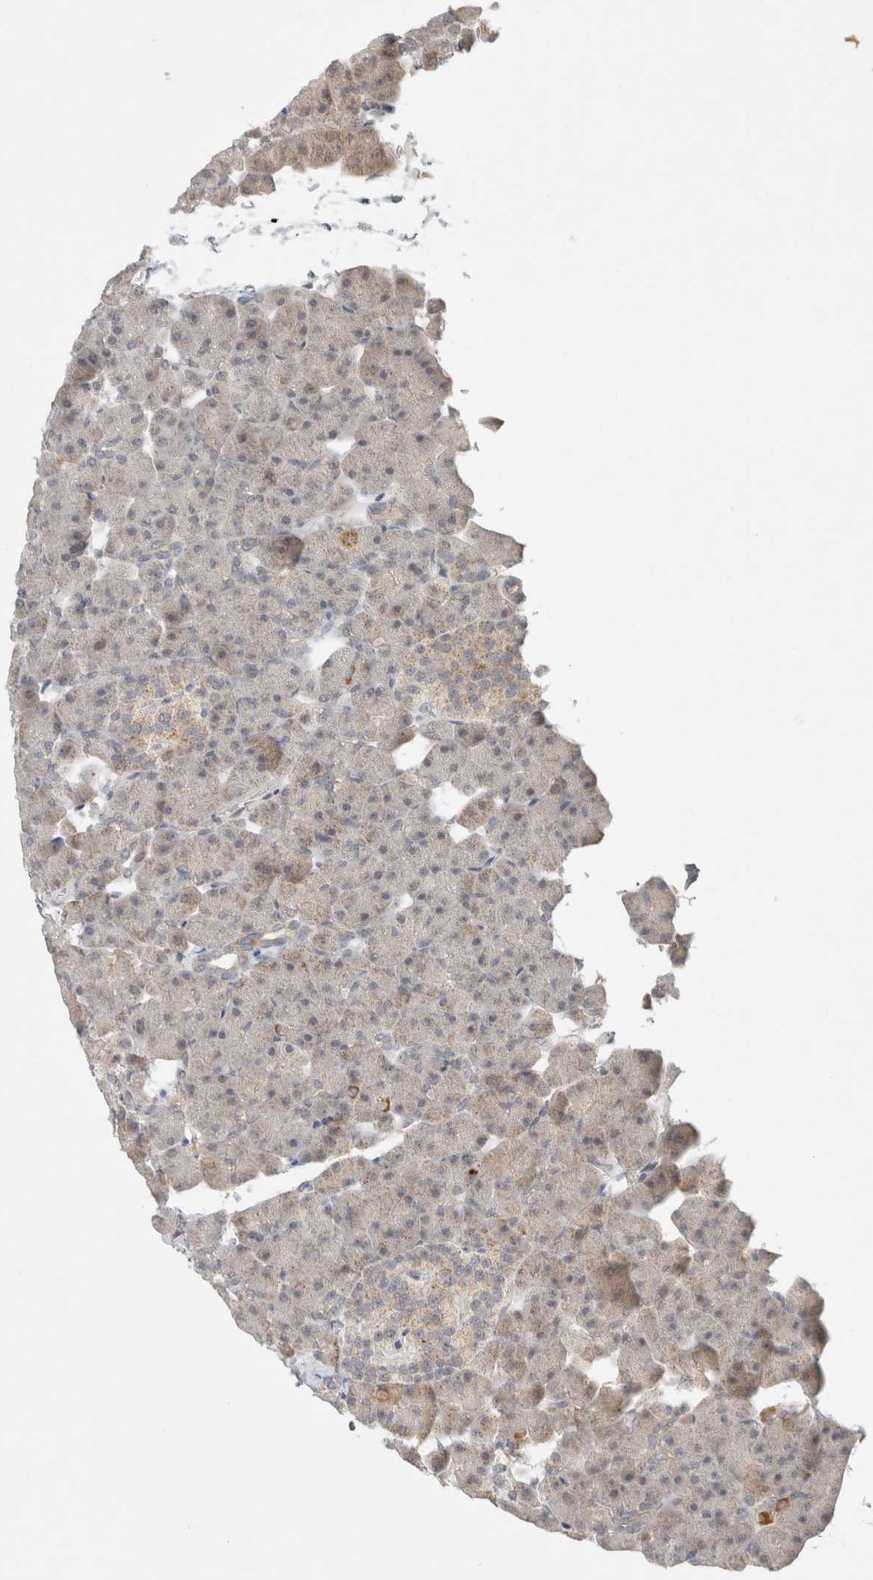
{"staining": {"intensity": "moderate", "quantity": "<25%", "location": "cytoplasmic/membranous"}, "tissue": "pancreas", "cell_type": "Exocrine glandular cells", "image_type": "normal", "snomed": [{"axis": "morphology", "description": "Normal tissue, NOS"}, {"axis": "topography", "description": "Pancreas"}], "caption": "IHC (DAB (3,3'-diaminobenzidine)) staining of normal pancreas displays moderate cytoplasmic/membranous protein positivity in approximately <25% of exocrine glandular cells. The staining was performed using DAB (3,3'-diaminobenzidine), with brown indicating positive protein expression. Nuclei are stained blue with hematoxylin.", "gene": "MRM3", "patient": {"sex": "male", "age": 35}}